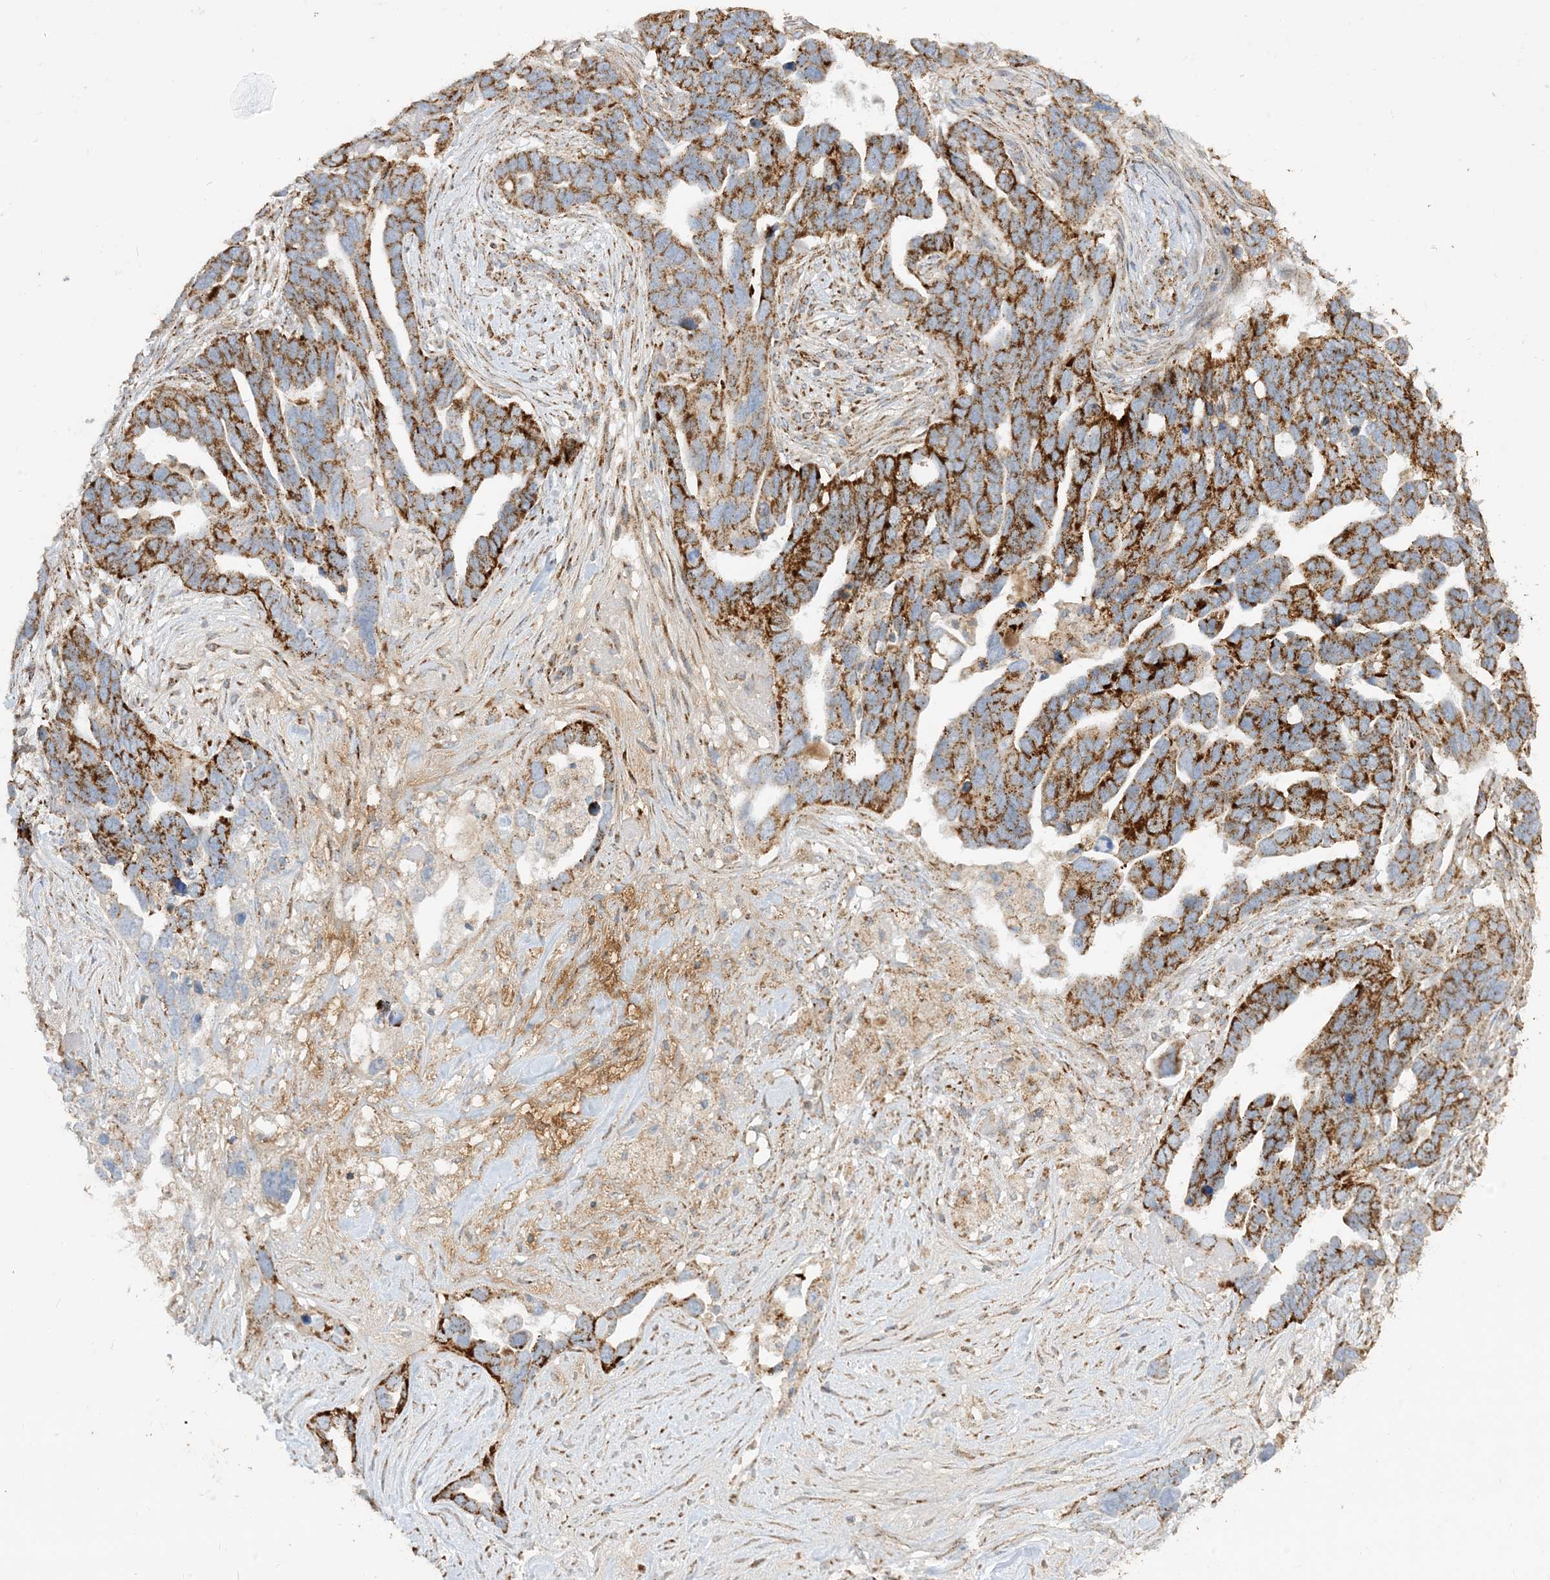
{"staining": {"intensity": "strong", "quantity": ">75%", "location": "cytoplasmic/membranous"}, "tissue": "ovarian cancer", "cell_type": "Tumor cells", "image_type": "cancer", "snomed": [{"axis": "morphology", "description": "Cystadenocarcinoma, serous, NOS"}, {"axis": "topography", "description": "Ovary"}], "caption": "Ovarian serous cystadenocarcinoma stained with IHC demonstrates strong cytoplasmic/membranous expression in about >75% of tumor cells. (brown staining indicates protein expression, while blue staining denotes nuclei).", "gene": "NDUFAF3", "patient": {"sex": "female", "age": 54}}